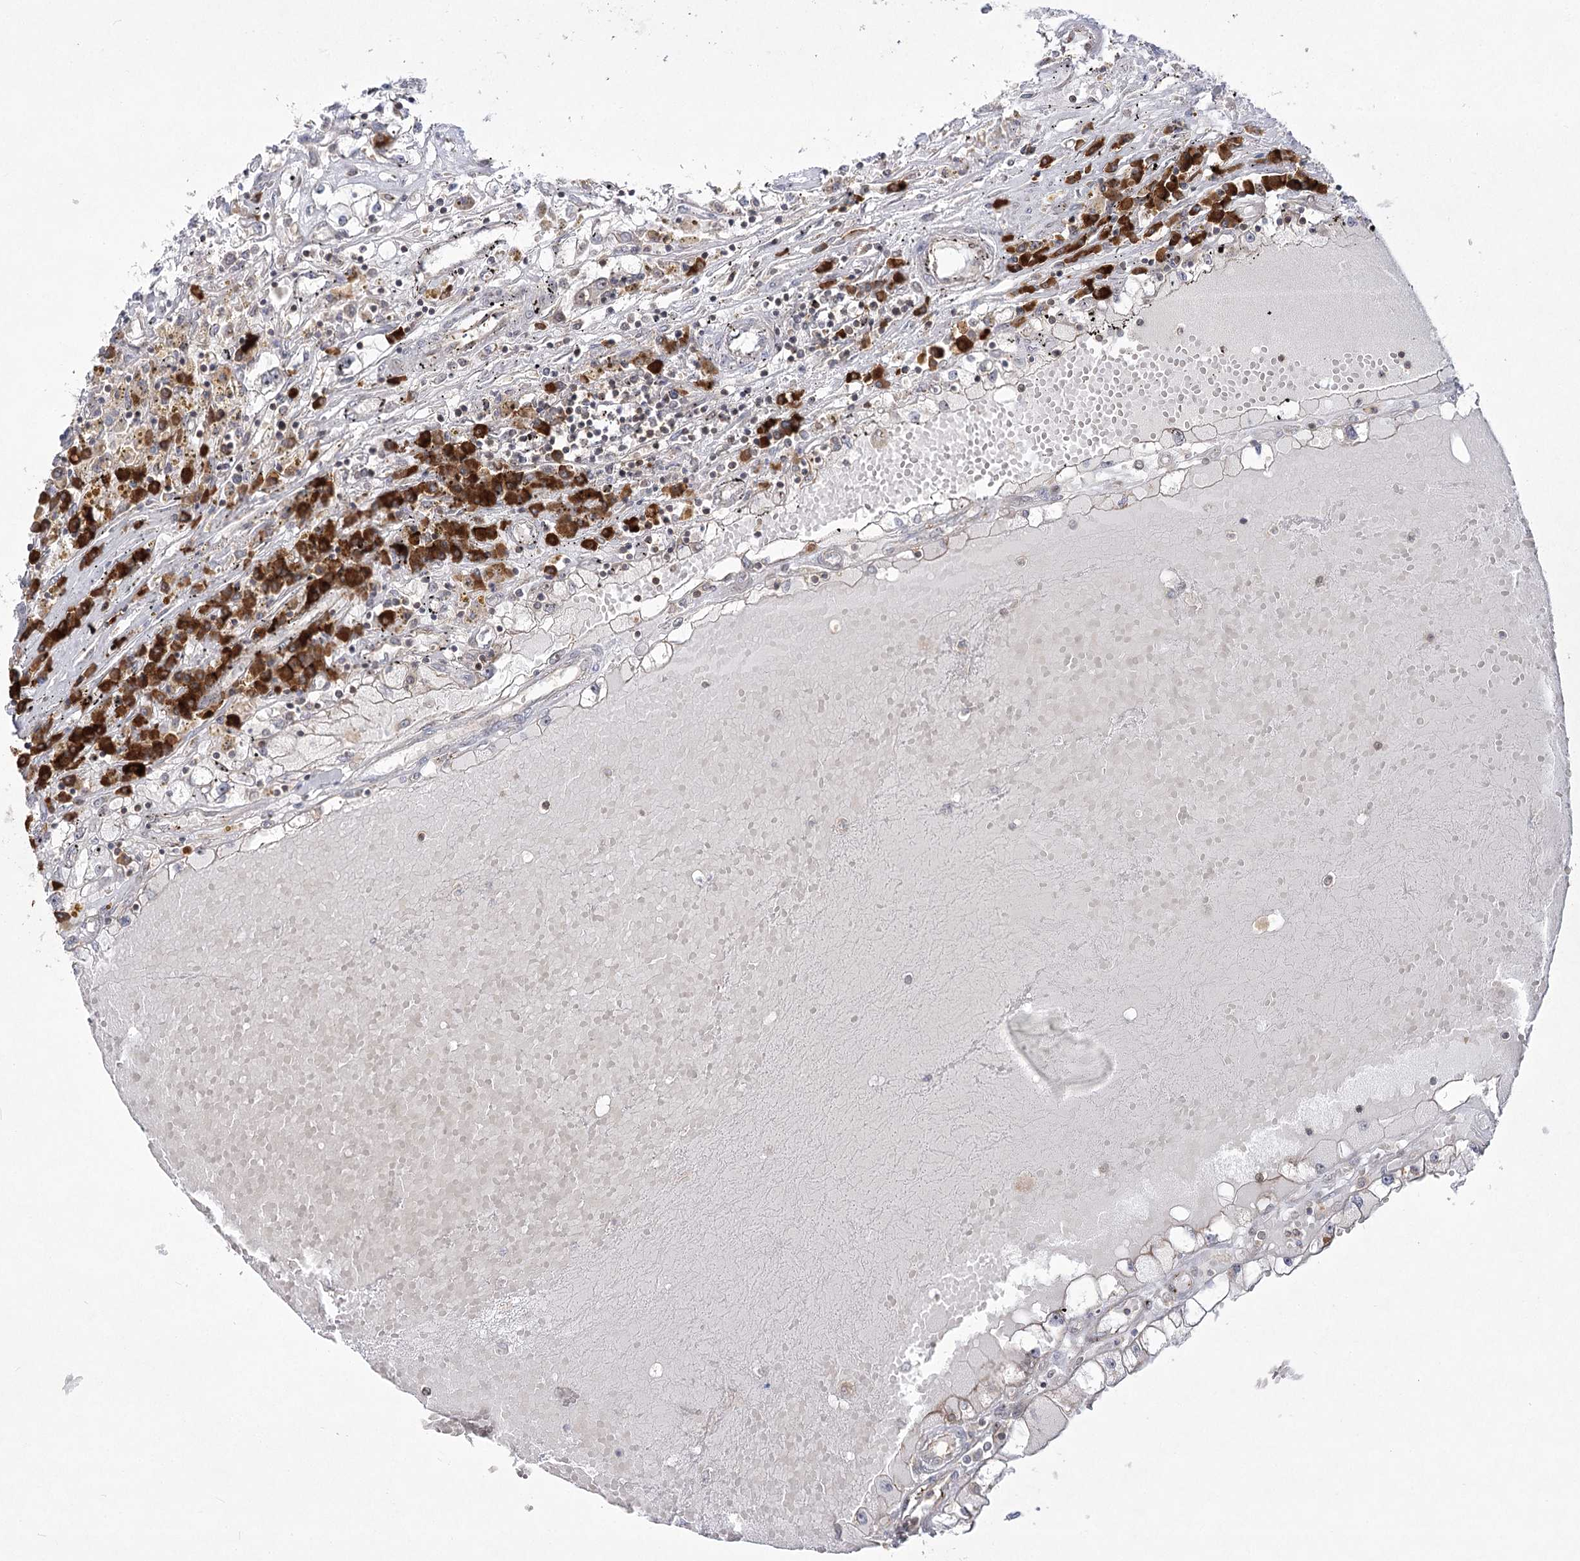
{"staining": {"intensity": "negative", "quantity": "none", "location": "none"}, "tissue": "renal cancer", "cell_type": "Tumor cells", "image_type": "cancer", "snomed": [{"axis": "morphology", "description": "Adenocarcinoma, NOS"}, {"axis": "topography", "description": "Kidney"}], "caption": "The IHC photomicrograph has no significant staining in tumor cells of renal cancer tissue.", "gene": "SYTL1", "patient": {"sex": "male", "age": 56}}